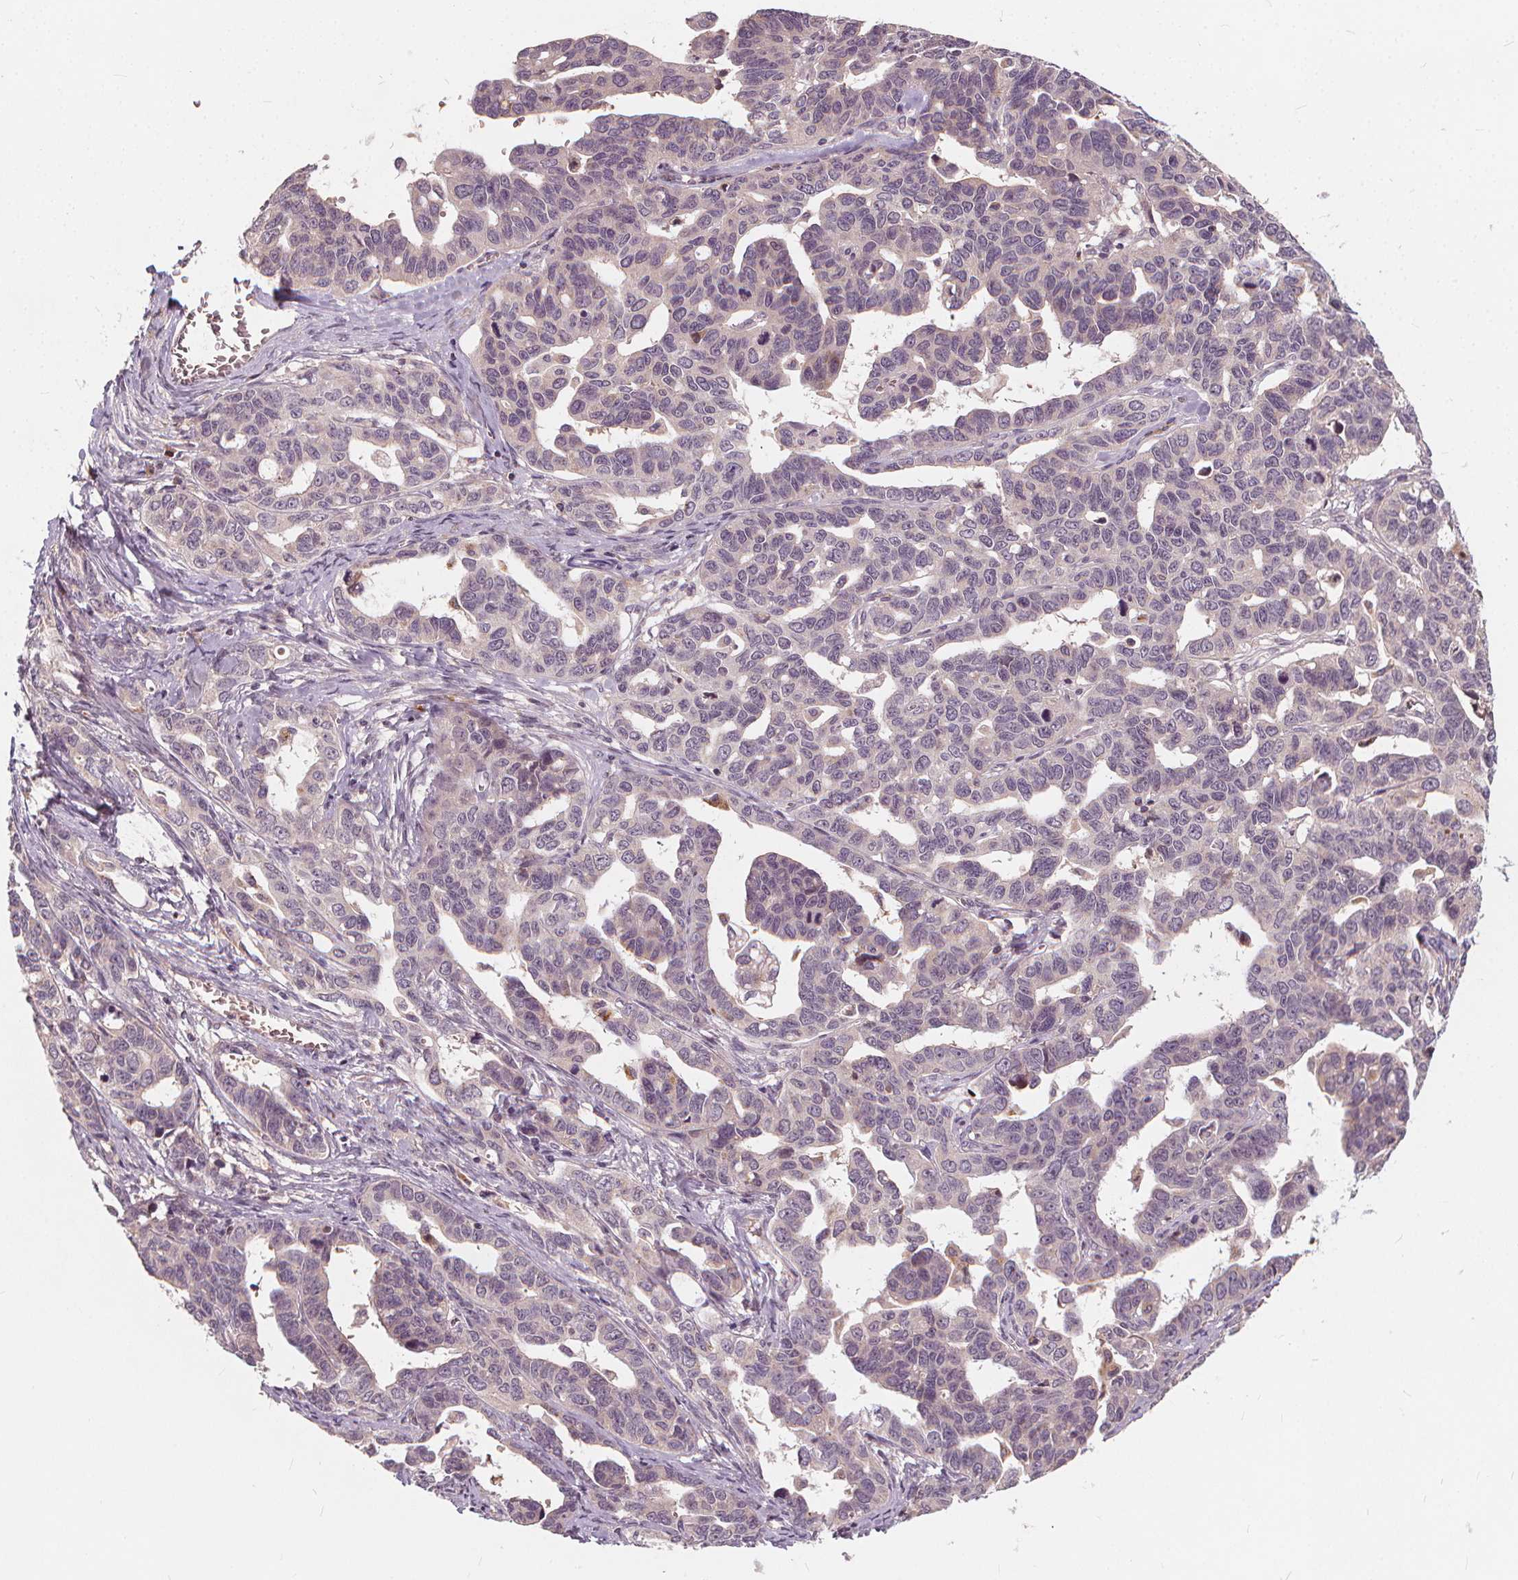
{"staining": {"intensity": "negative", "quantity": "none", "location": "none"}, "tissue": "ovarian cancer", "cell_type": "Tumor cells", "image_type": "cancer", "snomed": [{"axis": "morphology", "description": "Cystadenocarcinoma, serous, NOS"}, {"axis": "topography", "description": "Ovary"}], "caption": "The micrograph demonstrates no staining of tumor cells in ovarian cancer (serous cystadenocarcinoma).", "gene": "IPO13", "patient": {"sex": "female", "age": 69}}